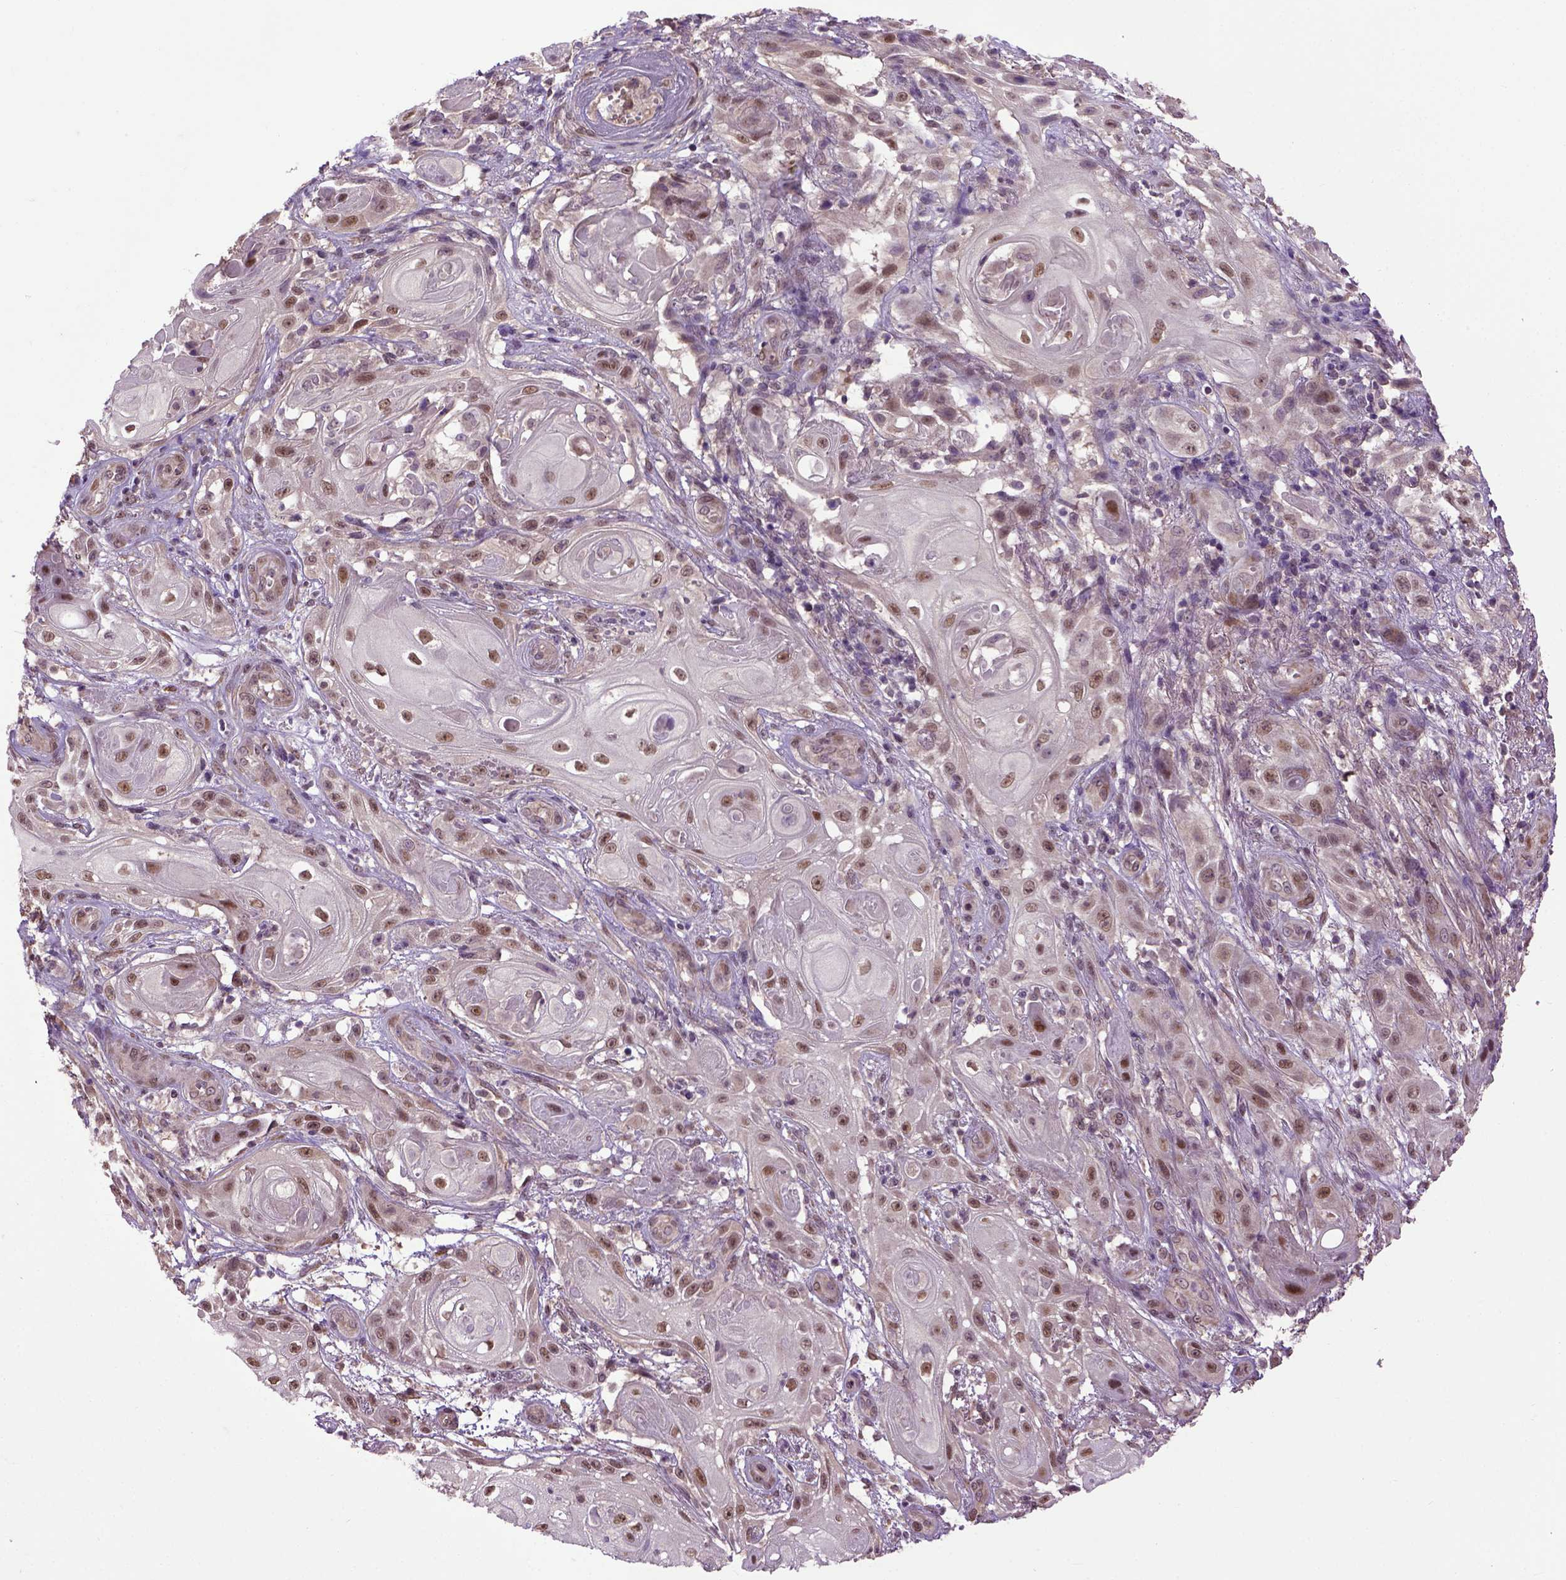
{"staining": {"intensity": "moderate", "quantity": ">75%", "location": "nuclear"}, "tissue": "skin cancer", "cell_type": "Tumor cells", "image_type": "cancer", "snomed": [{"axis": "morphology", "description": "Squamous cell carcinoma, NOS"}, {"axis": "topography", "description": "Skin"}], "caption": "Immunohistochemical staining of skin cancer (squamous cell carcinoma) exhibits medium levels of moderate nuclear staining in about >75% of tumor cells.", "gene": "UBA3", "patient": {"sex": "male", "age": 62}}